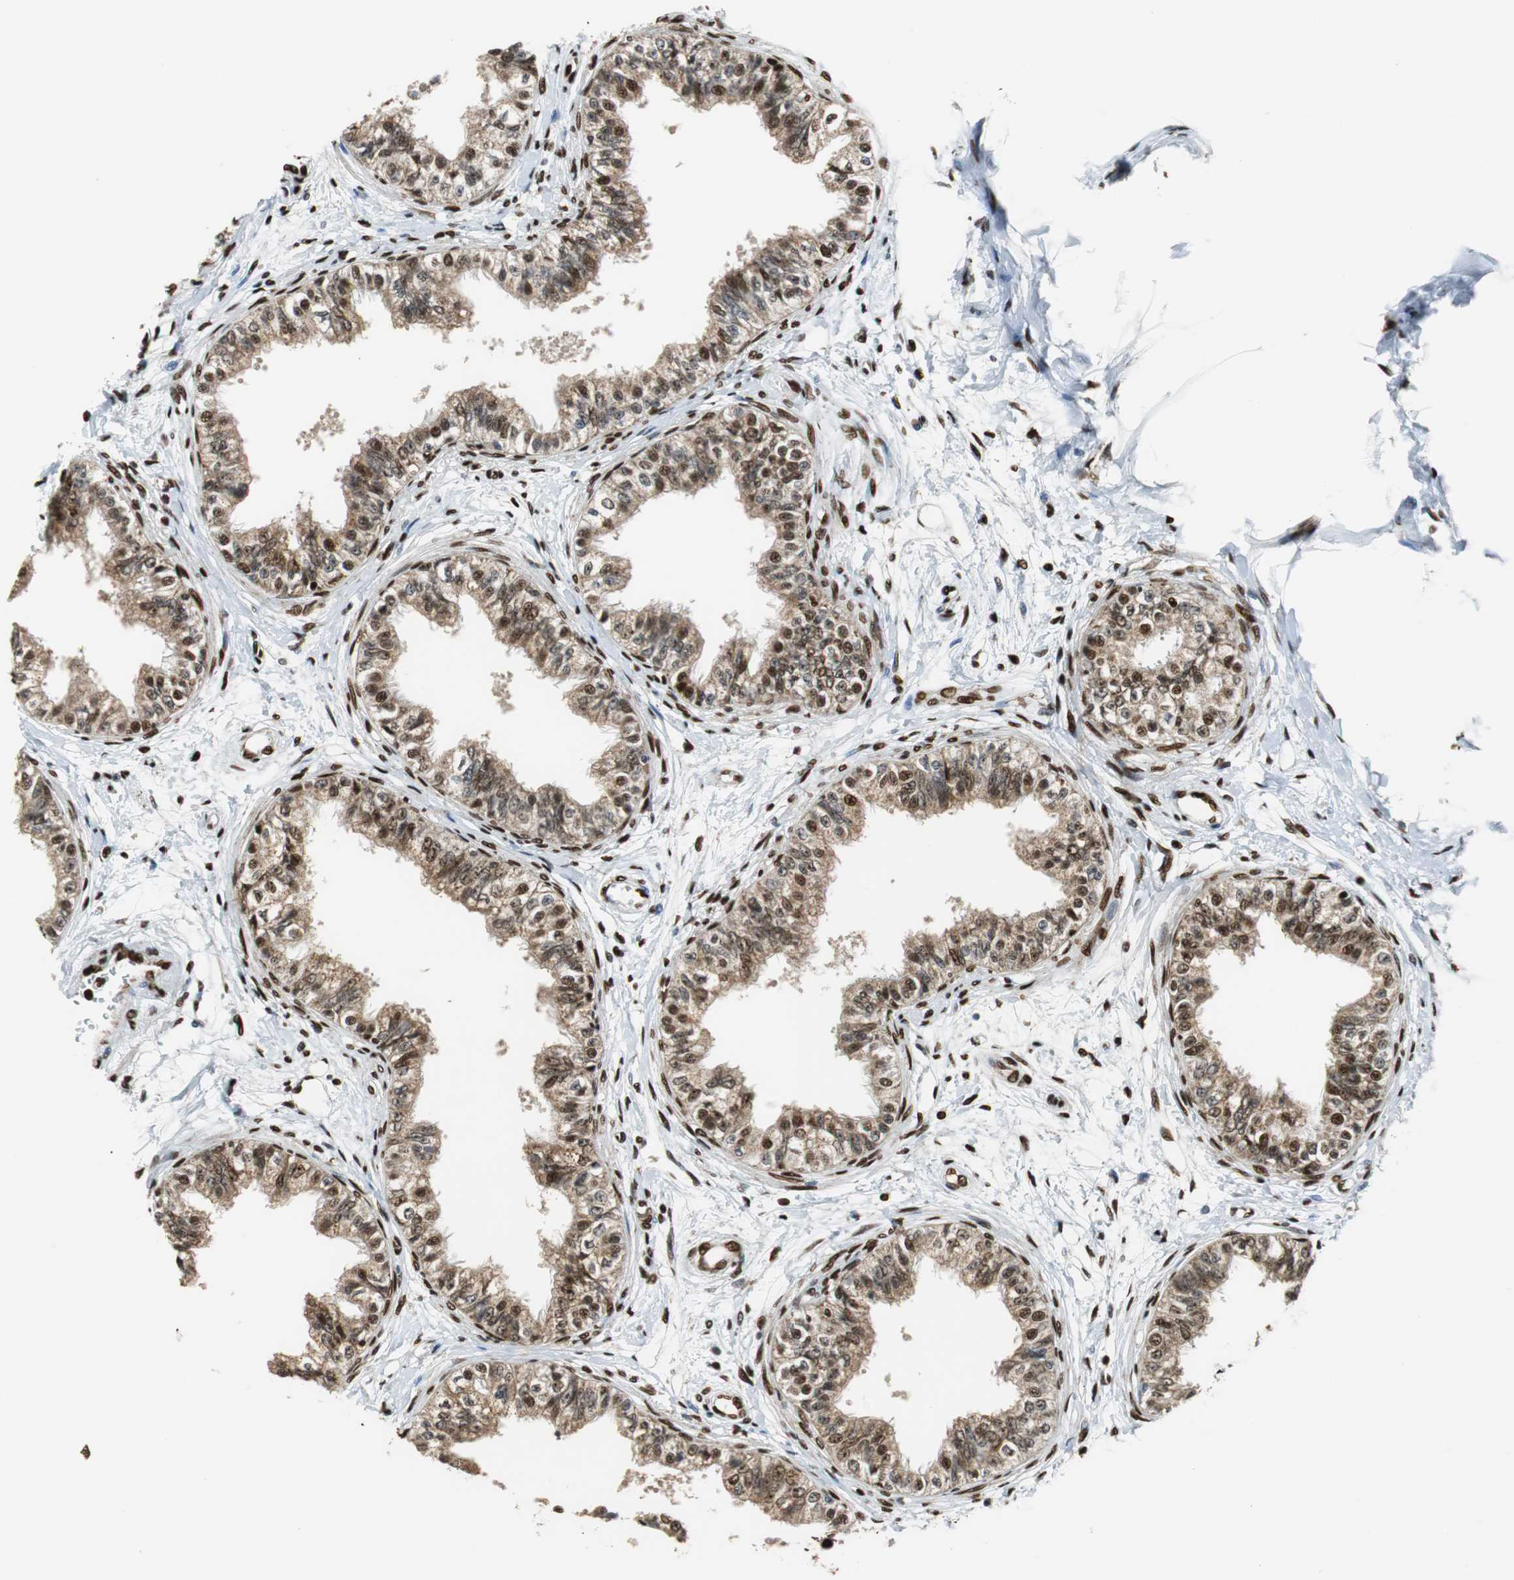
{"staining": {"intensity": "strong", "quantity": ">75%", "location": "nuclear"}, "tissue": "epididymis", "cell_type": "Glandular cells", "image_type": "normal", "snomed": [{"axis": "morphology", "description": "Normal tissue, NOS"}, {"axis": "morphology", "description": "Adenocarcinoma, metastatic, NOS"}, {"axis": "topography", "description": "Testis"}, {"axis": "topography", "description": "Epididymis"}], "caption": "The photomicrograph reveals immunohistochemical staining of benign epididymis. There is strong nuclear positivity is seen in about >75% of glandular cells.", "gene": "HDAC1", "patient": {"sex": "male", "age": 26}}